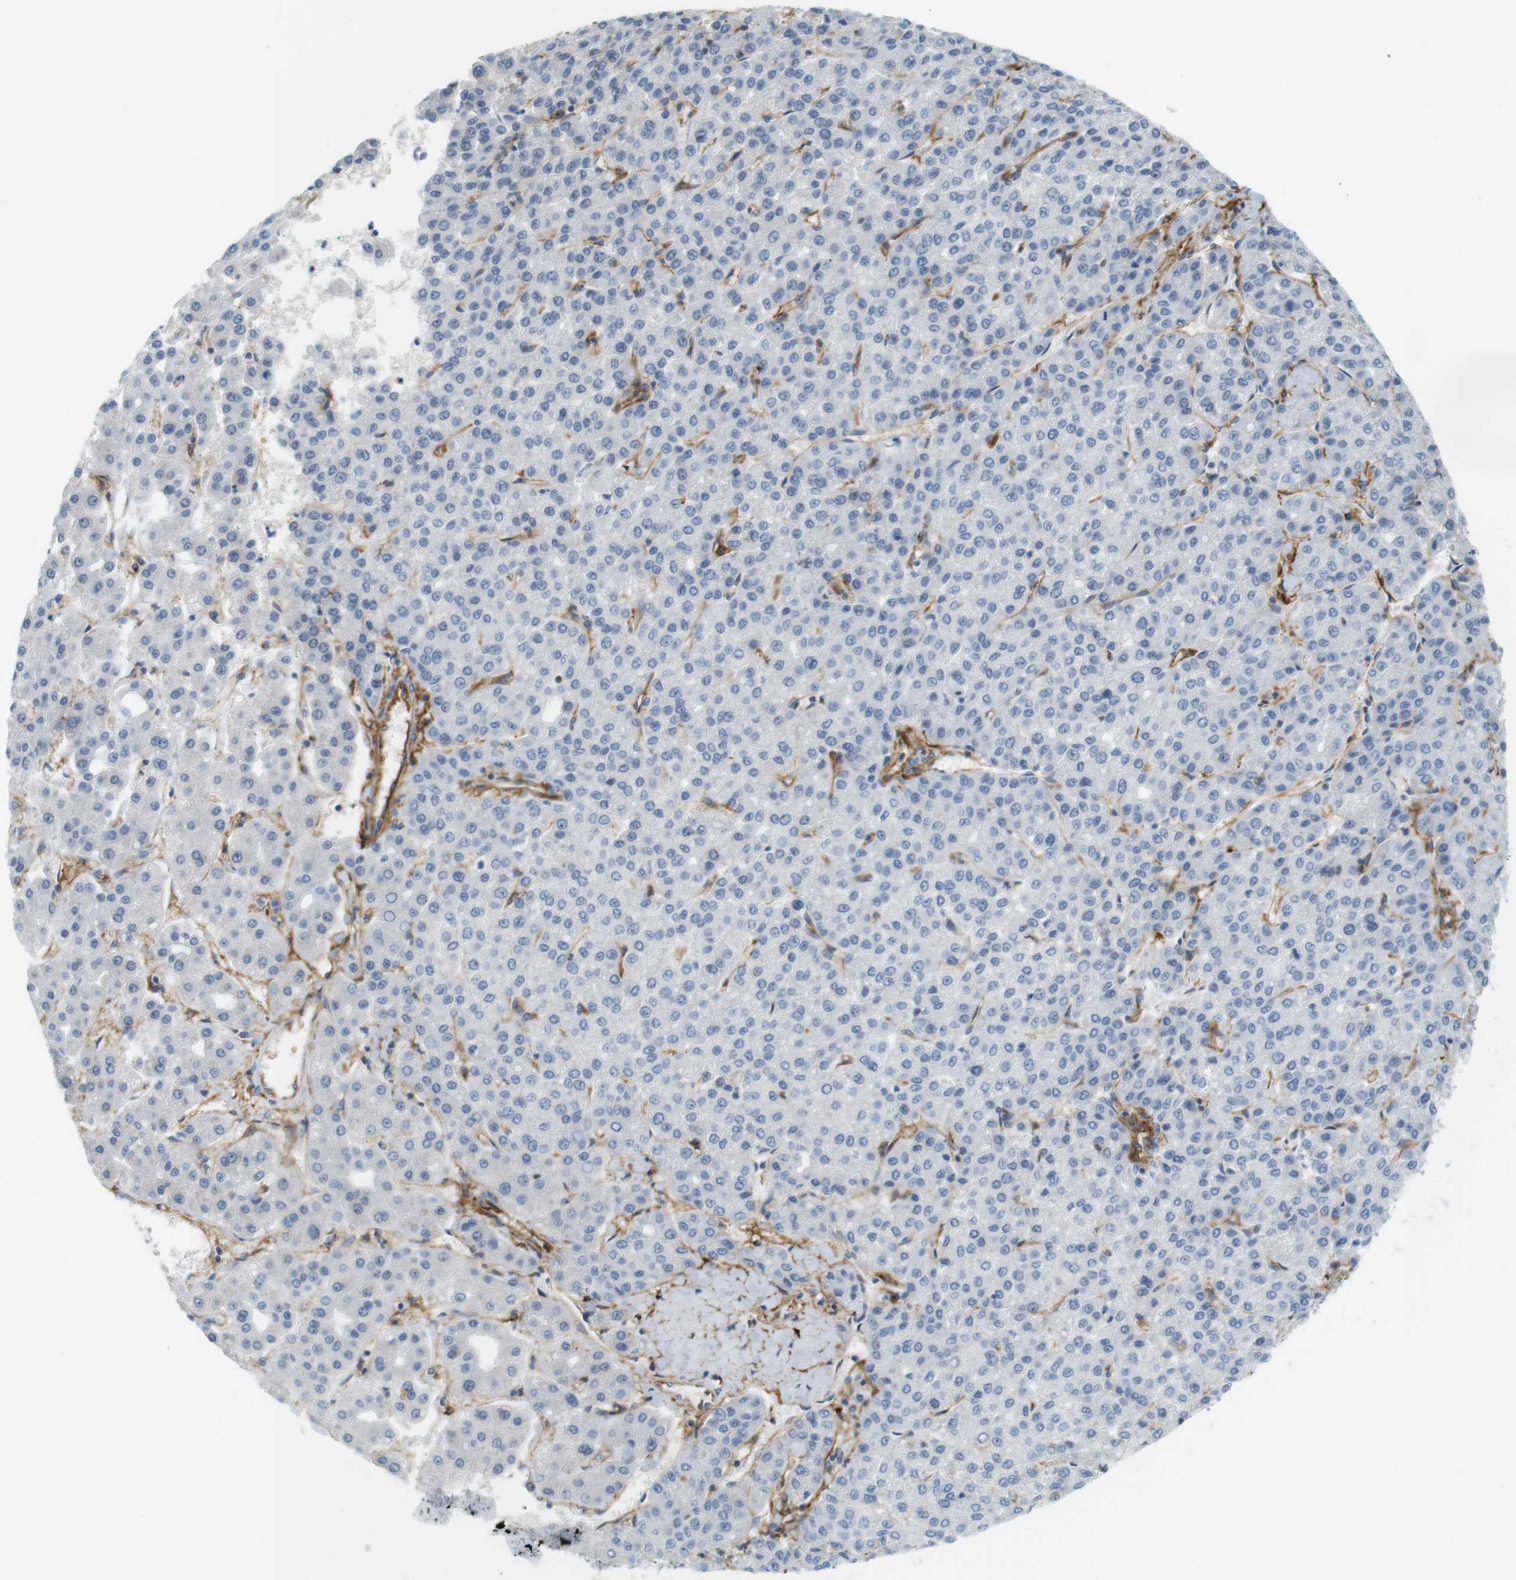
{"staining": {"intensity": "negative", "quantity": "none", "location": "none"}, "tissue": "liver cancer", "cell_type": "Tumor cells", "image_type": "cancer", "snomed": [{"axis": "morphology", "description": "Carcinoma, Hepatocellular, NOS"}, {"axis": "topography", "description": "Liver"}], "caption": "Immunohistochemistry (IHC) of human liver cancer shows no staining in tumor cells.", "gene": "F2R", "patient": {"sex": "male", "age": 65}}